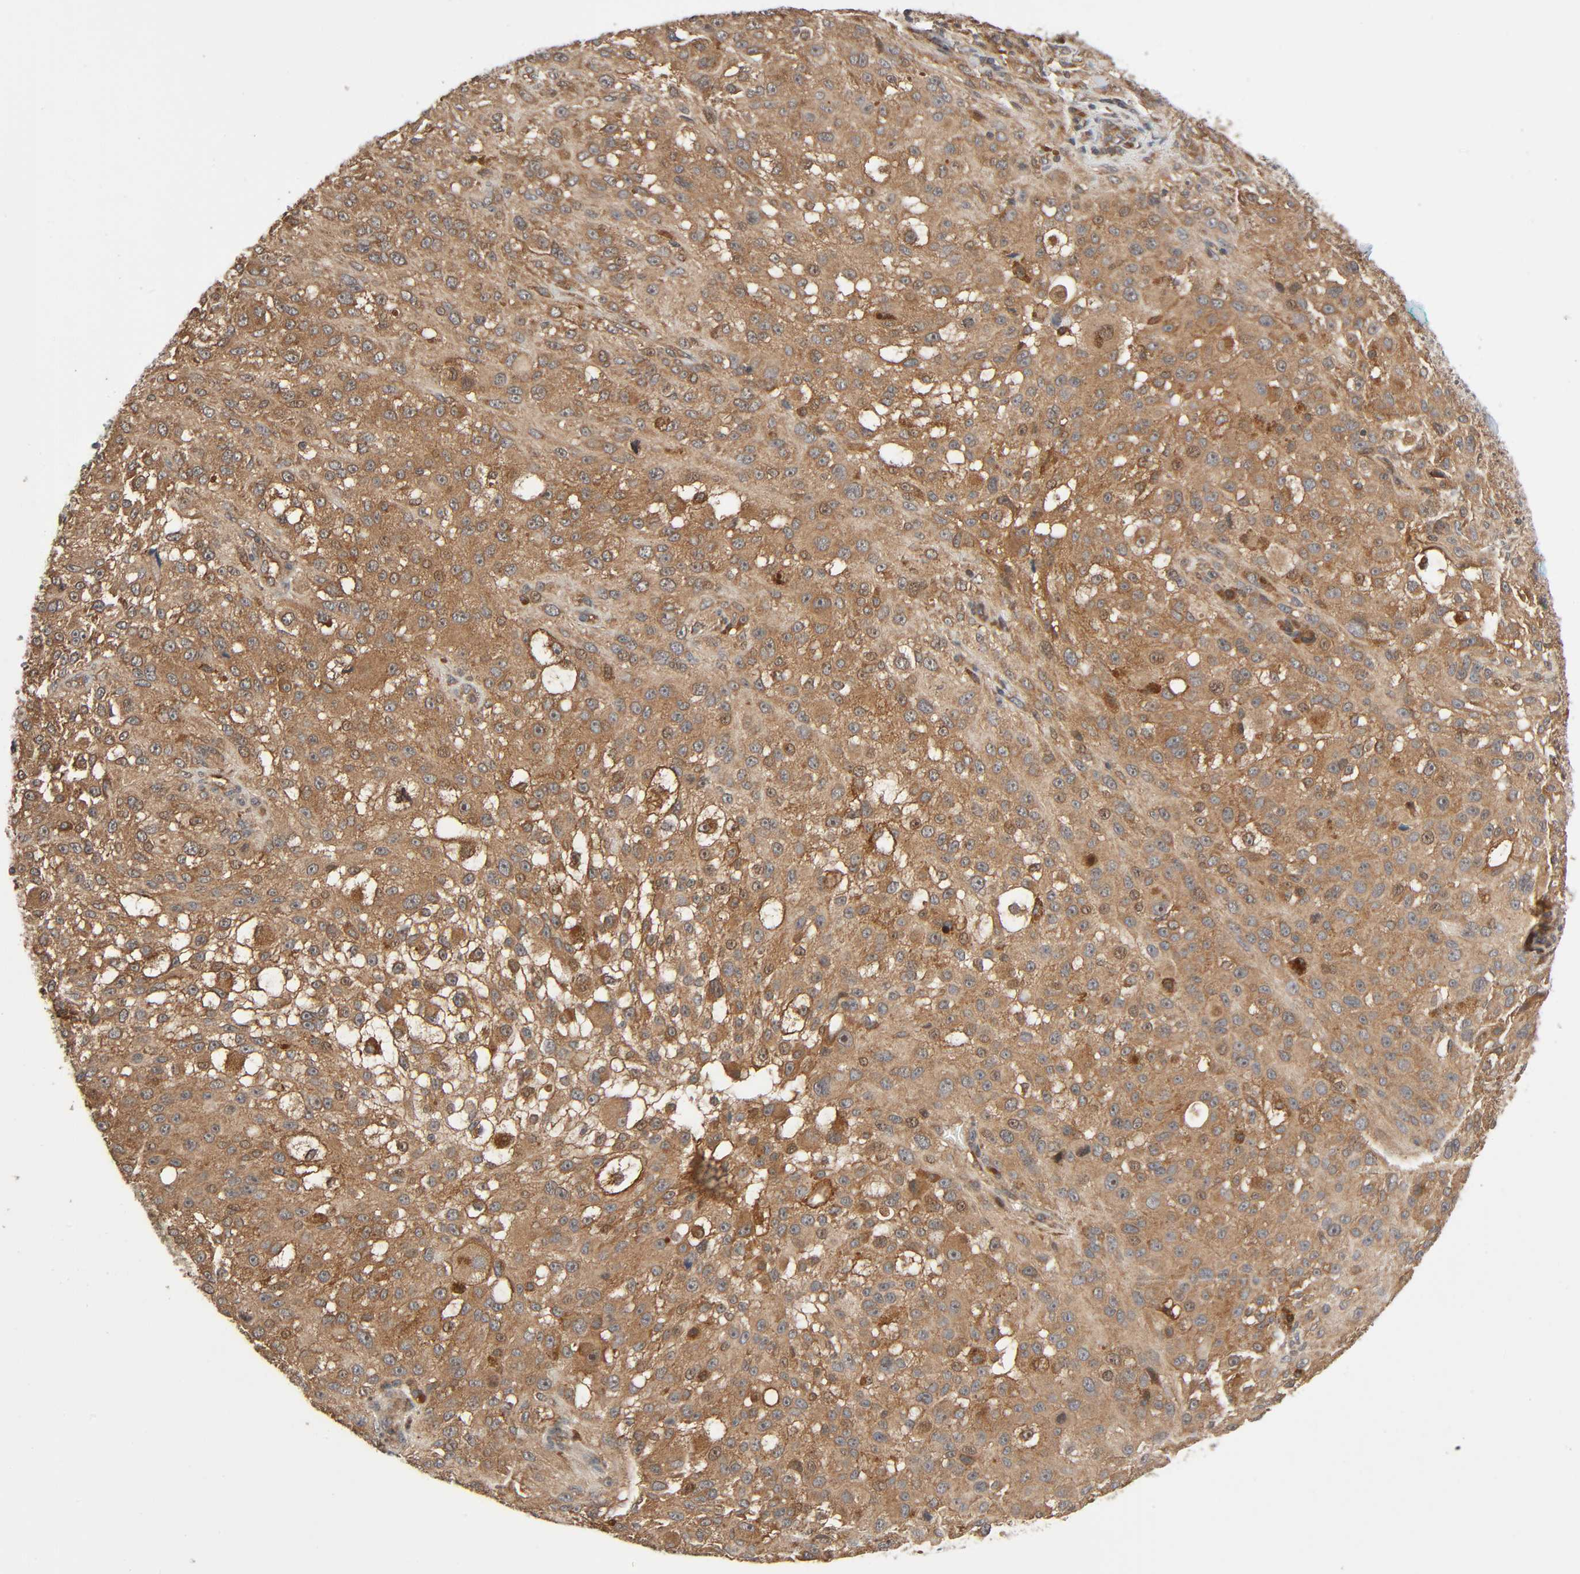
{"staining": {"intensity": "moderate", "quantity": ">75%", "location": "cytoplasmic/membranous"}, "tissue": "melanoma", "cell_type": "Tumor cells", "image_type": "cancer", "snomed": [{"axis": "morphology", "description": "Necrosis, NOS"}, {"axis": "morphology", "description": "Malignant melanoma, NOS"}, {"axis": "topography", "description": "Skin"}], "caption": "Malignant melanoma stained with a protein marker reveals moderate staining in tumor cells.", "gene": "PPP2R1B", "patient": {"sex": "female", "age": 87}}